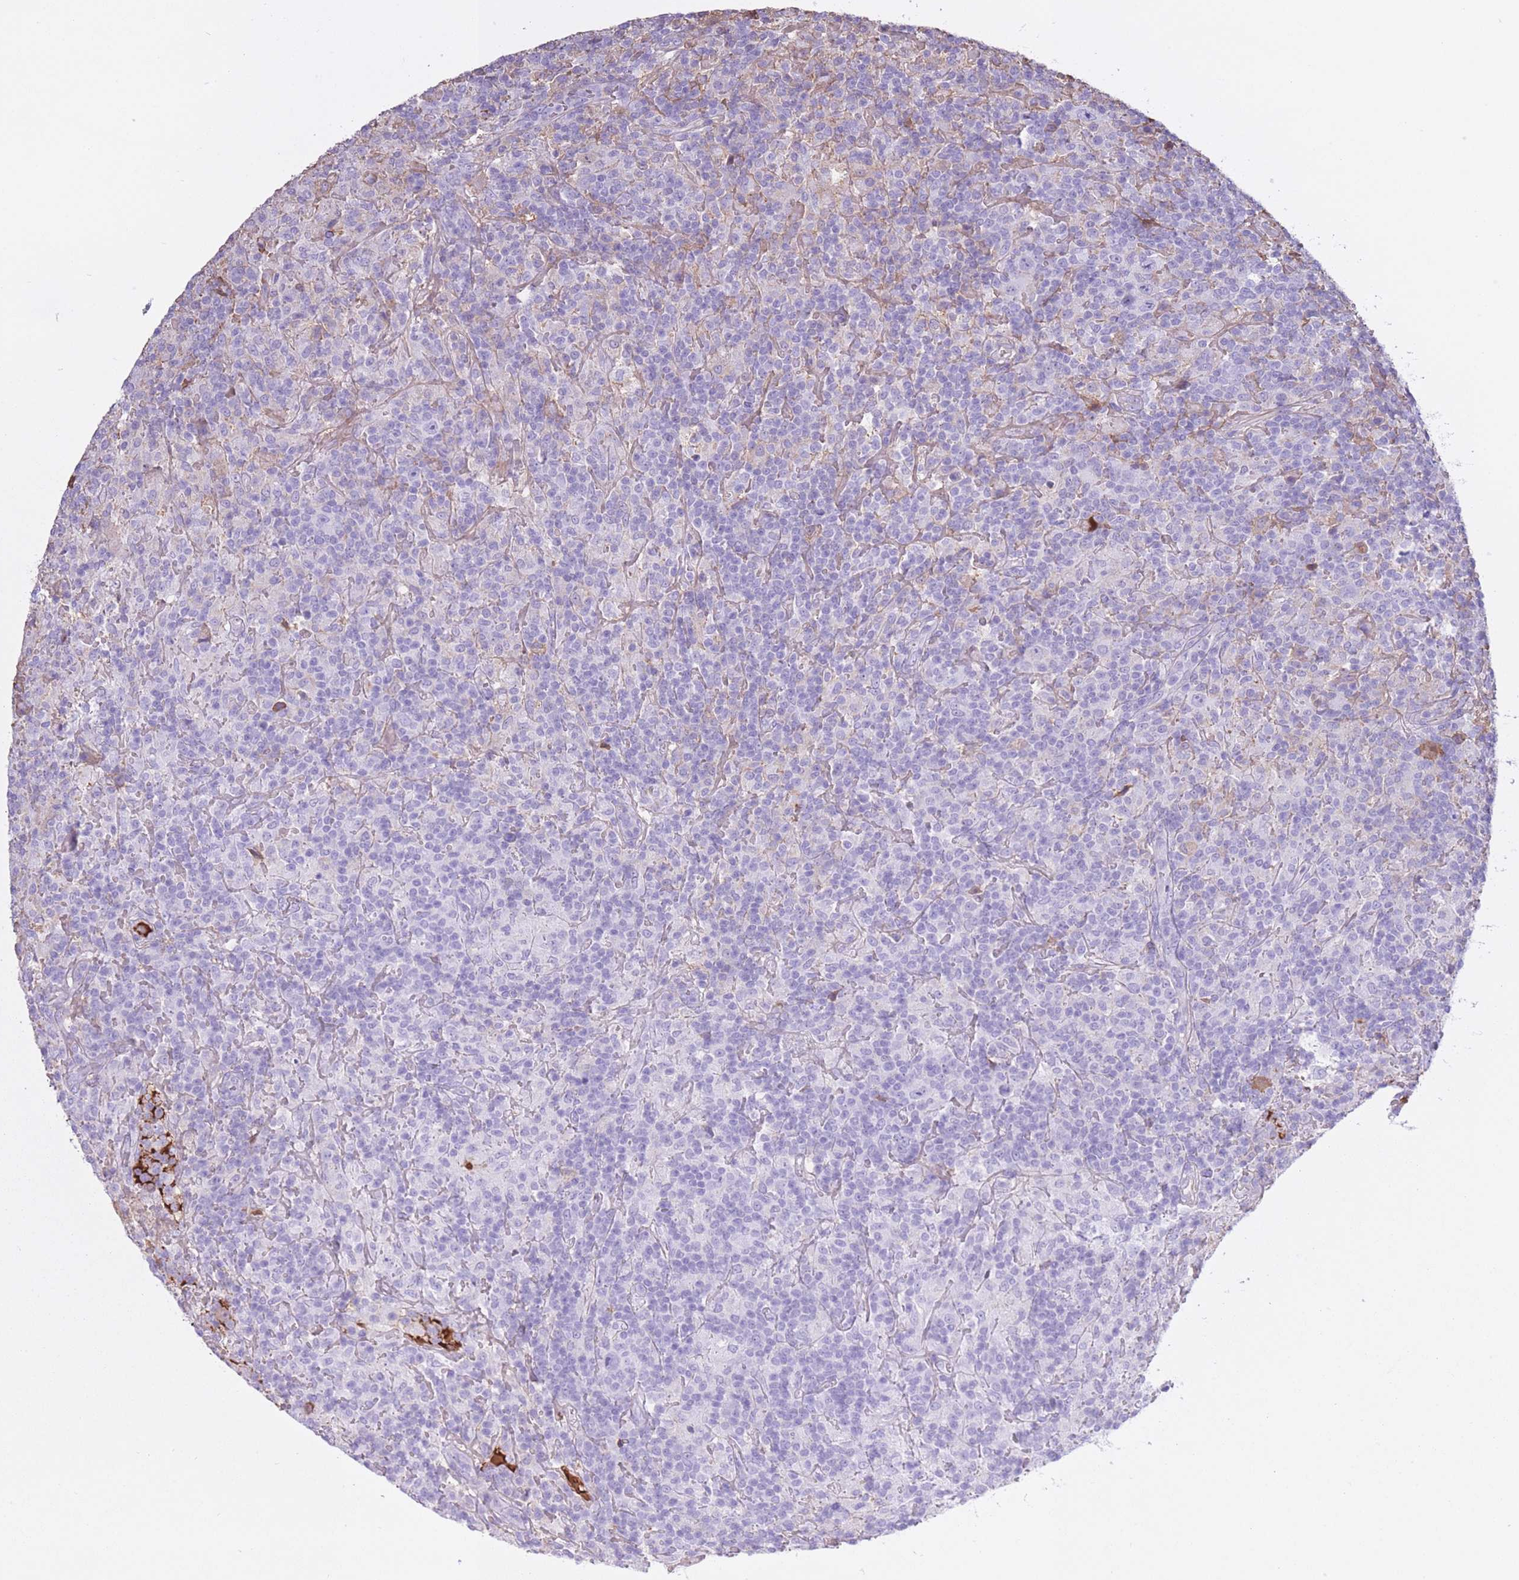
{"staining": {"intensity": "negative", "quantity": "none", "location": "none"}, "tissue": "lymphoma", "cell_type": "Tumor cells", "image_type": "cancer", "snomed": [{"axis": "morphology", "description": "Hodgkin's disease, NOS"}, {"axis": "topography", "description": "Lymph node"}], "caption": "Immunohistochemistry (IHC) micrograph of neoplastic tissue: human Hodgkin's disease stained with DAB reveals no significant protein positivity in tumor cells.", "gene": "AP3S2", "patient": {"sex": "male", "age": 70}}